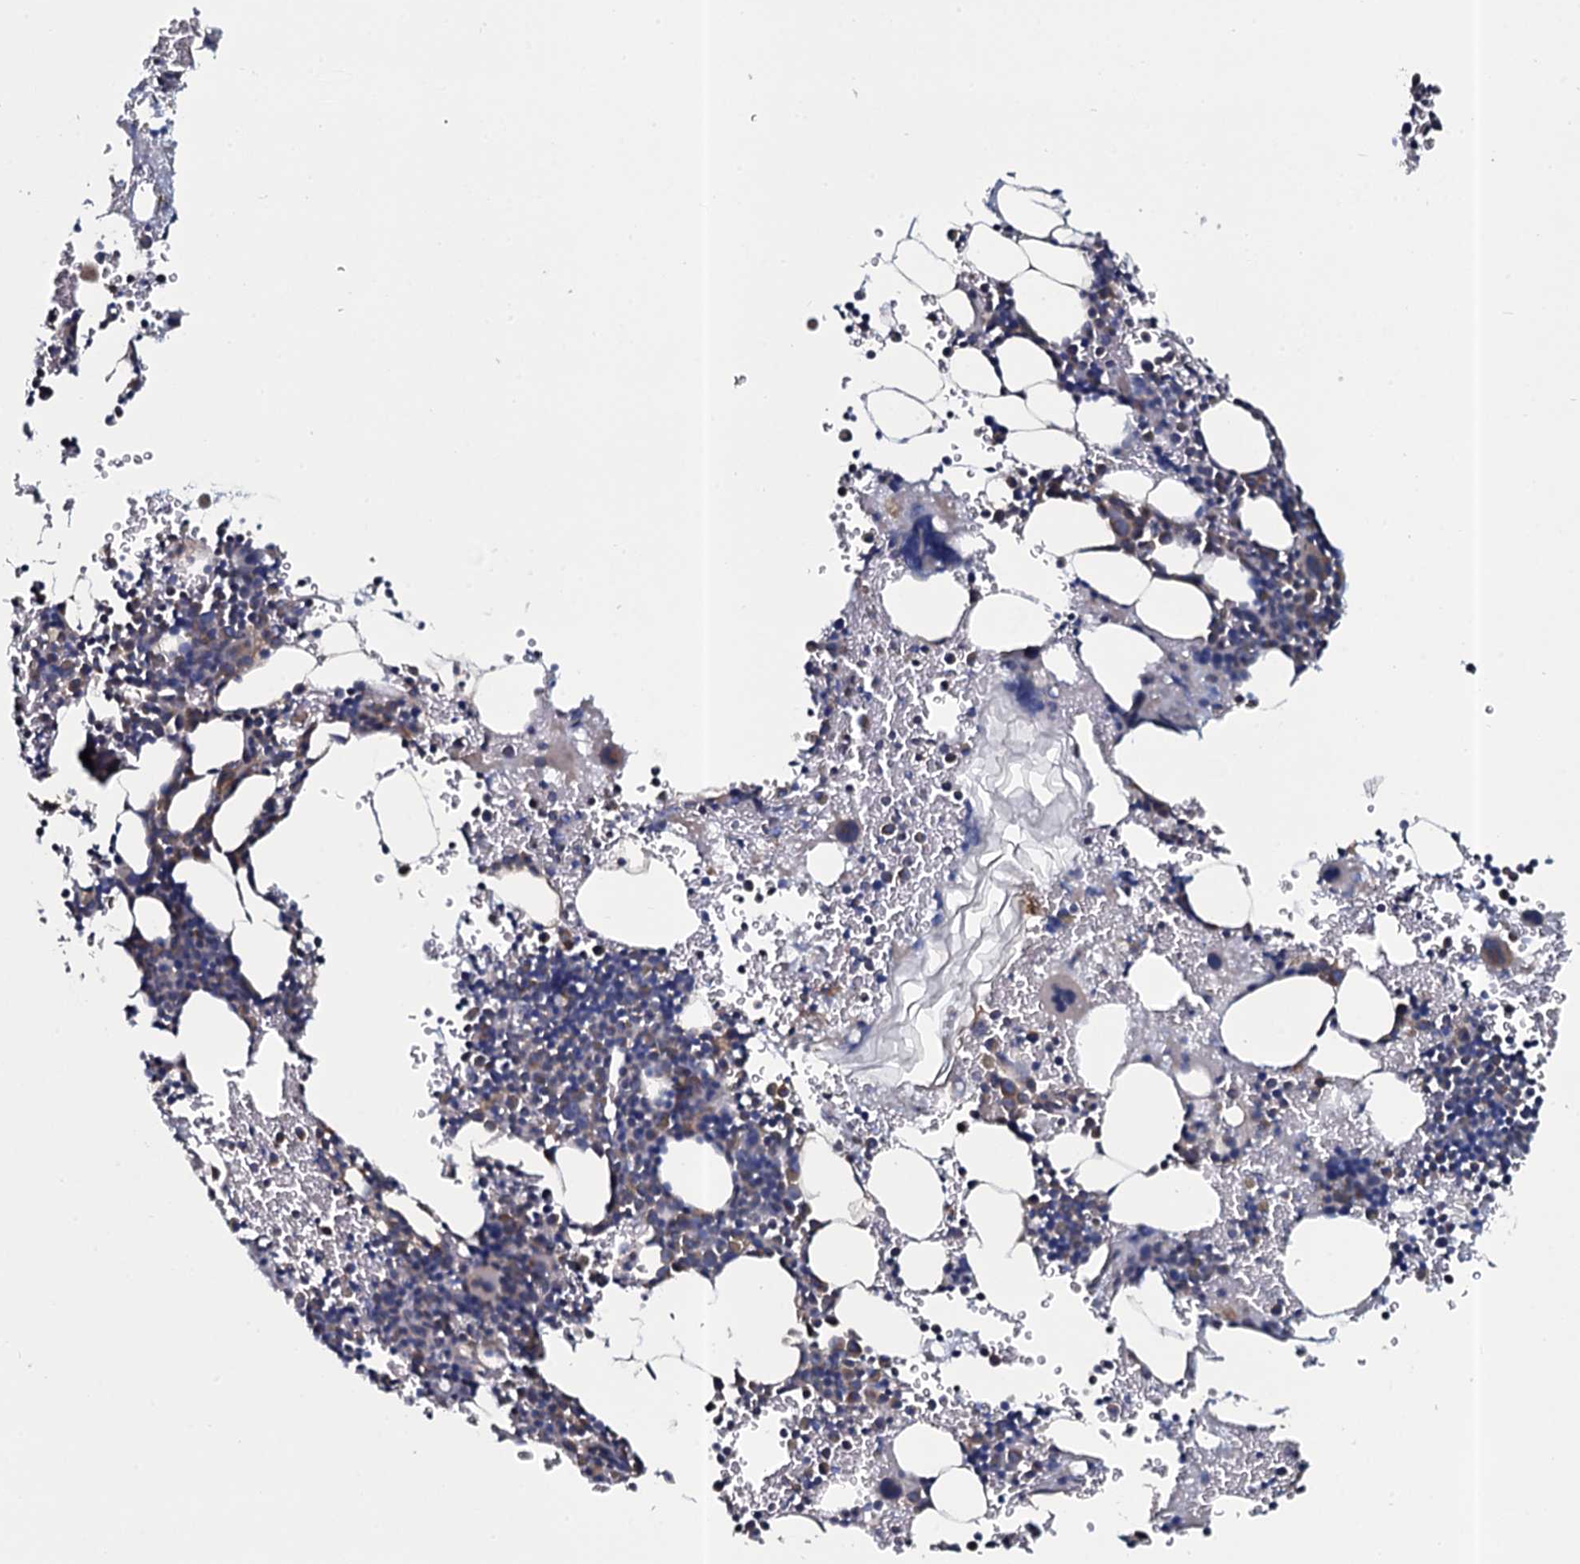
{"staining": {"intensity": "moderate", "quantity": "<25%", "location": "cytoplasmic/membranous"}, "tissue": "bone marrow", "cell_type": "Hematopoietic cells", "image_type": "normal", "snomed": [{"axis": "morphology", "description": "Normal tissue, NOS"}, {"axis": "topography", "description": "Bone marrow"}], "caption": "DAB immunohistochemical staining of benign human bone marrow displays moderate cytoplasmic/membranous protein positivity in about <25% of hematopoietic cells.", "gene": "TMEM151A", "patient": {"sex": "male", "age": 41}}